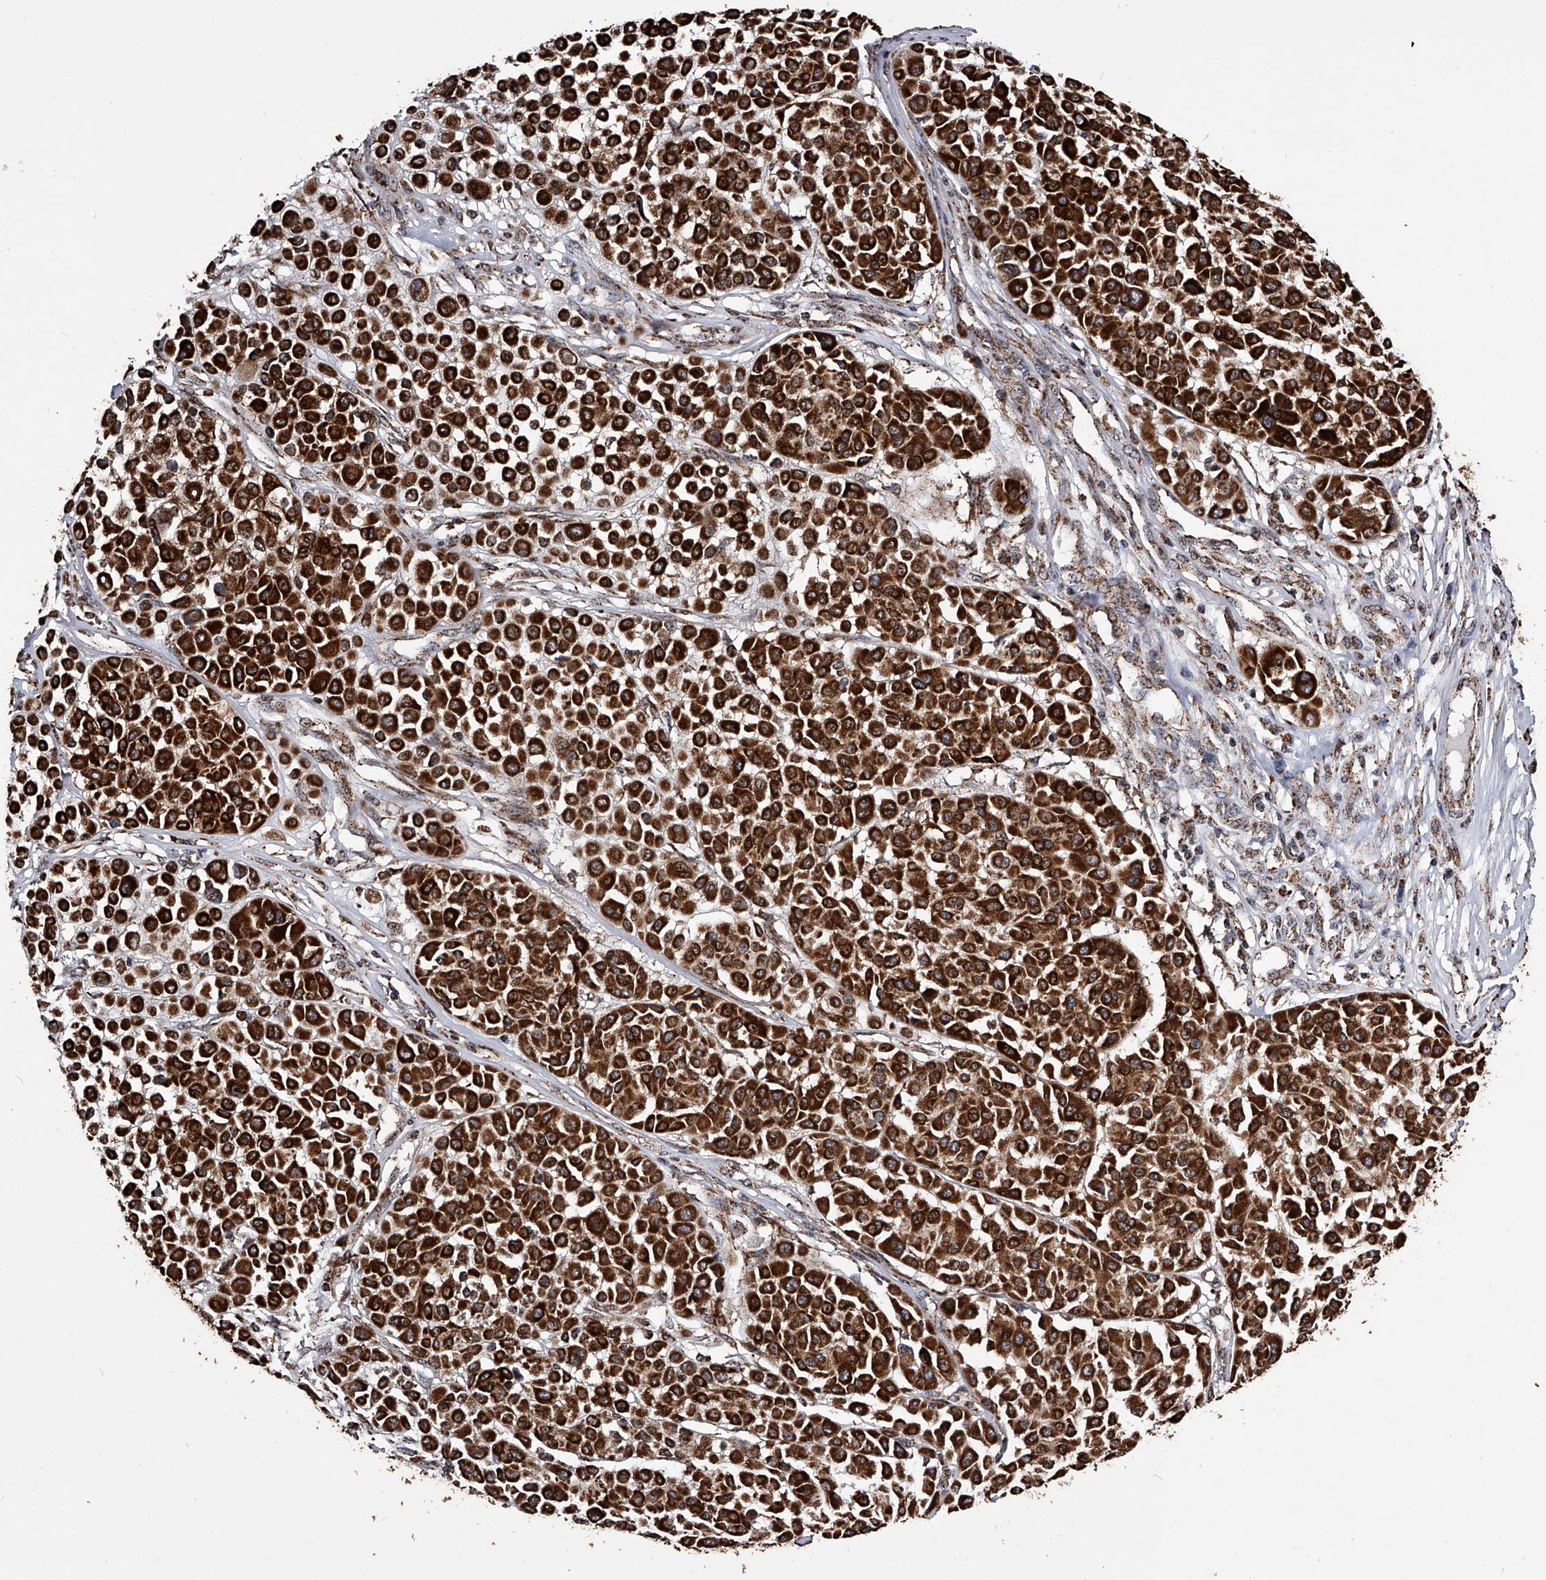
{"staining": {"intensity": "strong", "quantity": ">75%", "location": "cytoplasmic/membranous"}, "tissue": "melanoma", "cell_type": "Tumor cells", "image_type": "cancer", "snomed": [{"axis": "morphology", "description": "Malignant melanoma, Metastatic site"}, {"axis": "topography", "description": "Soft tissue"}], "caption": "DAB (3,3'-diaminobenzidine) immunohistochemical staining of human melanoma shows strong cytoplasmic/membranous protein positivity in approximately >75% of tumor cells.", "gene": "SMPDL3A", "patient": {"sex": "male", "age": 41}}